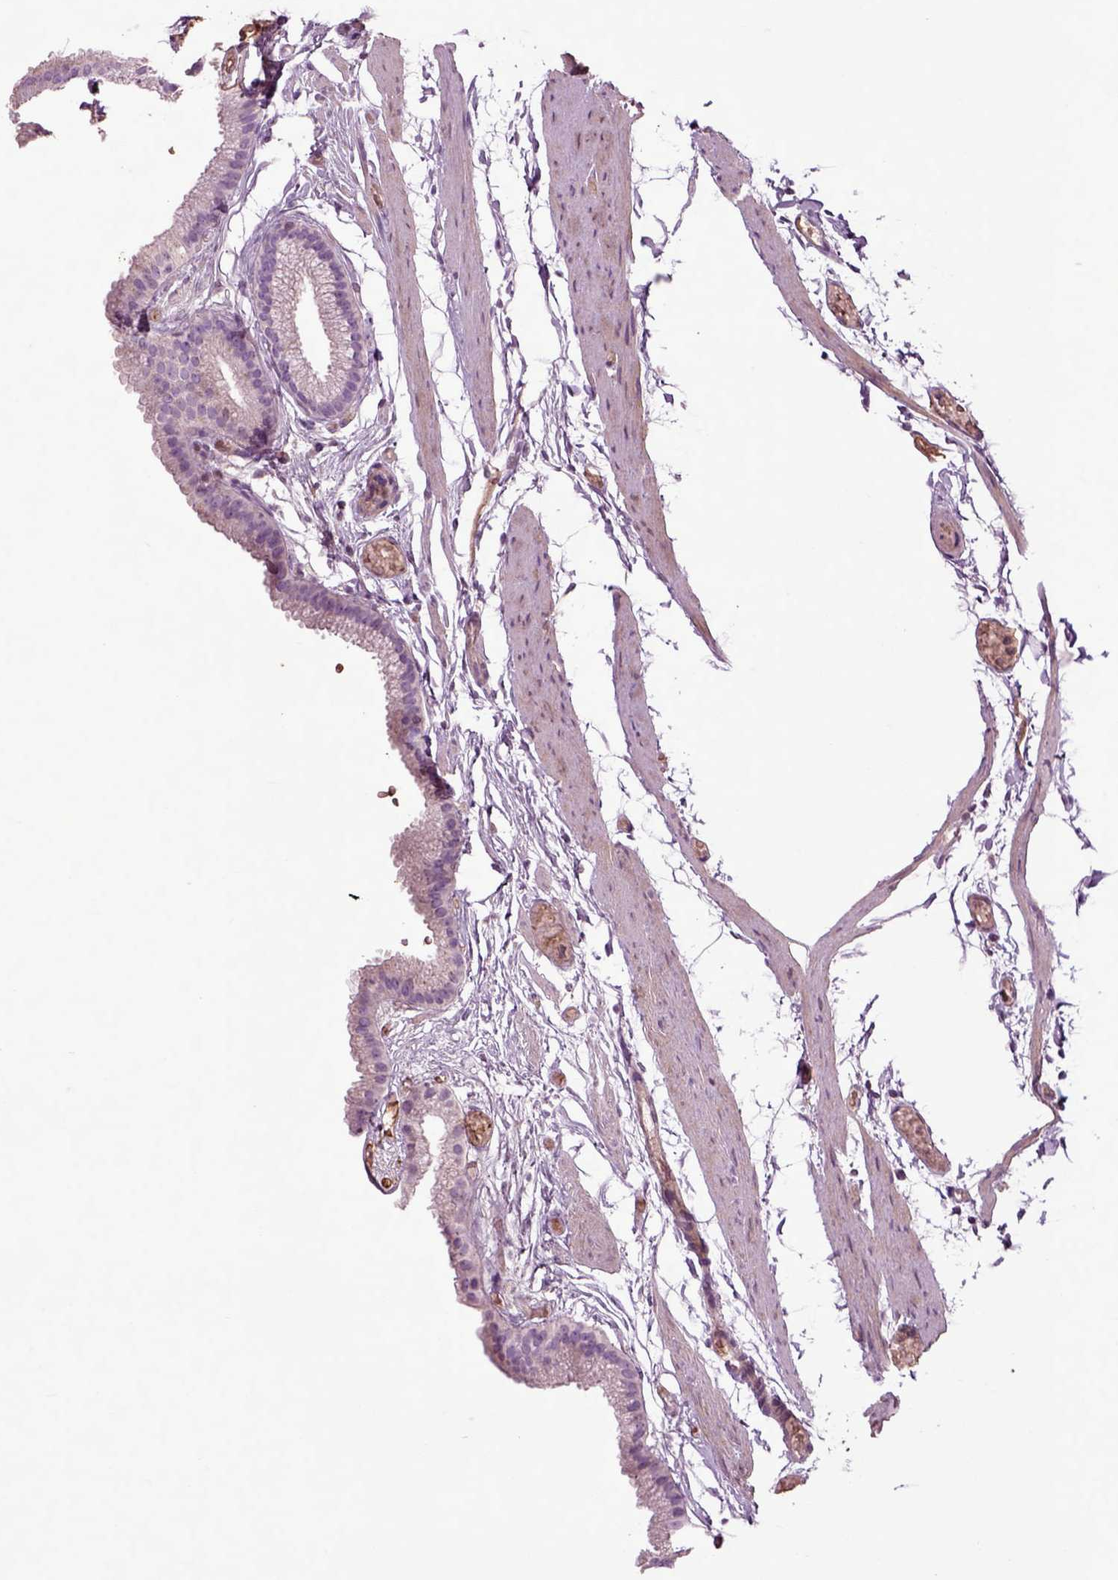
{"staining": {"intensity": "negative", "quantity": "none", "location": "none"}, "tissue": "gallbladder", "cell_type": "Glandular cells", "image_type": "normal", "snomed": [{"axis": "morphology", "description": "Normal tissue, NOS"}, {"axis": "topography", "description": "Gallbladder"}], "caption": "Immunohistochemistry histopathology image of benign gallbladder: human gallbladder stained with DAB displays no significant protein positivity in glandular cells. The staining was performed using DAB to visualize the protein expression in brown, while the nuclei were stained in blue with hematoxylin (Magnification: 20x).", "gene": "SPON1", "patient": {"sex": "female", "age": 45}}